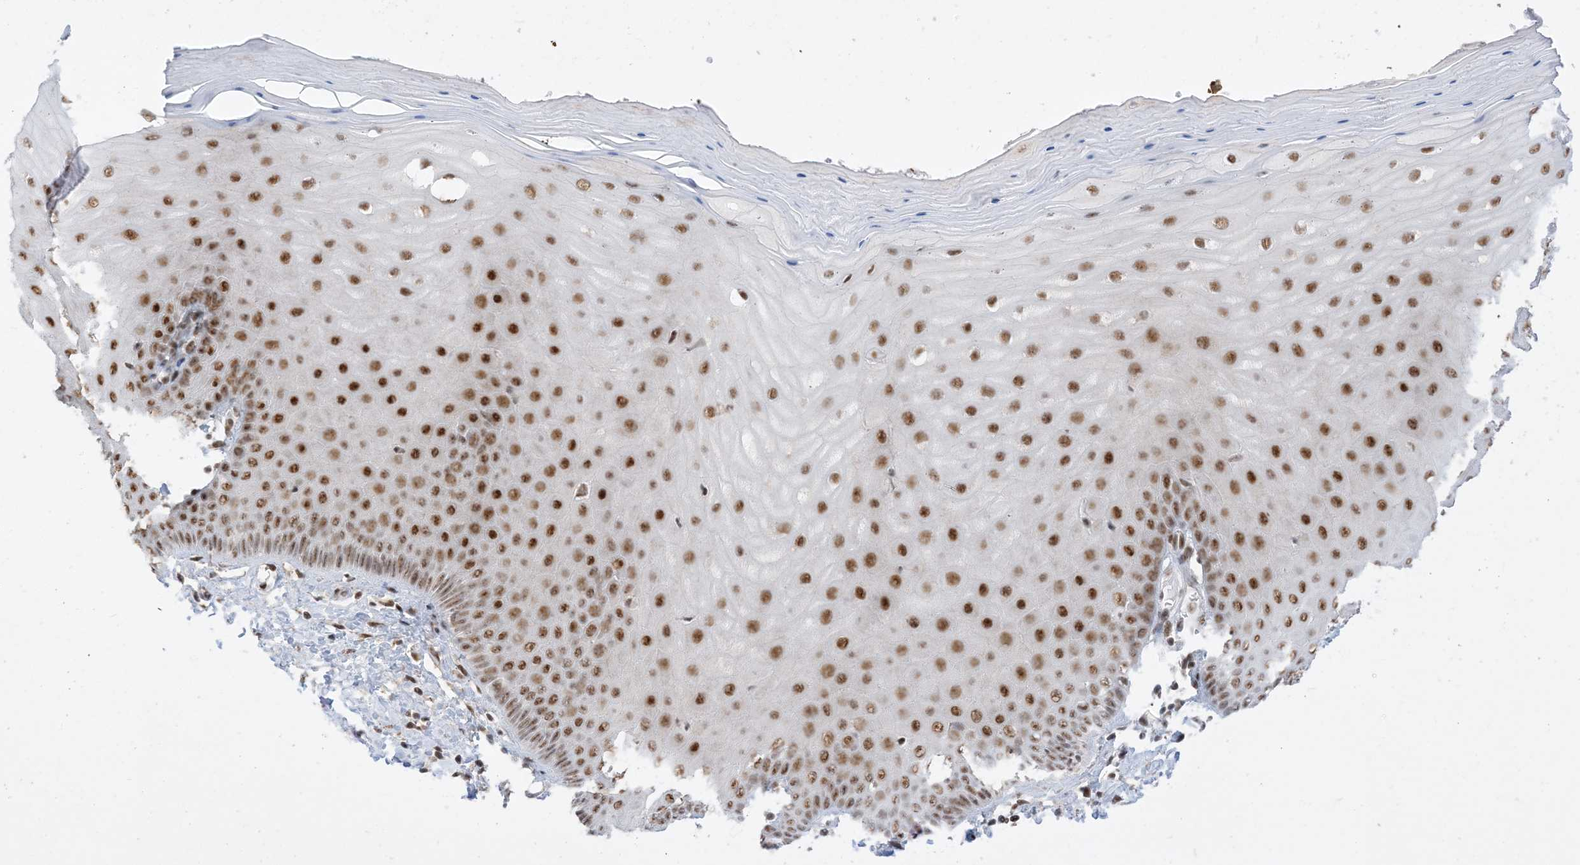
{"staining": {"intensity": "strong", "quantity": "25%-75%", "location": "cytoplasmic/membranous"}, "tissue": "cervix", "cell_type": "Glandular cells", "image_type": "normal", "snomed": [{"axis": "morphology", "description": "Normal tissue, NOS"}, {"axis": "topography", "description": "Cervix"}], "caption": "Immunohistochemistry histopathology image of normal human cervix stained for a protein (brown), which demonstrates high levels of strong cytoplasmic/membranous staining in about 25%-75% of glandular cells.", "gene": "SF3A3", "patient": {"sex": "female", "age": 55}}